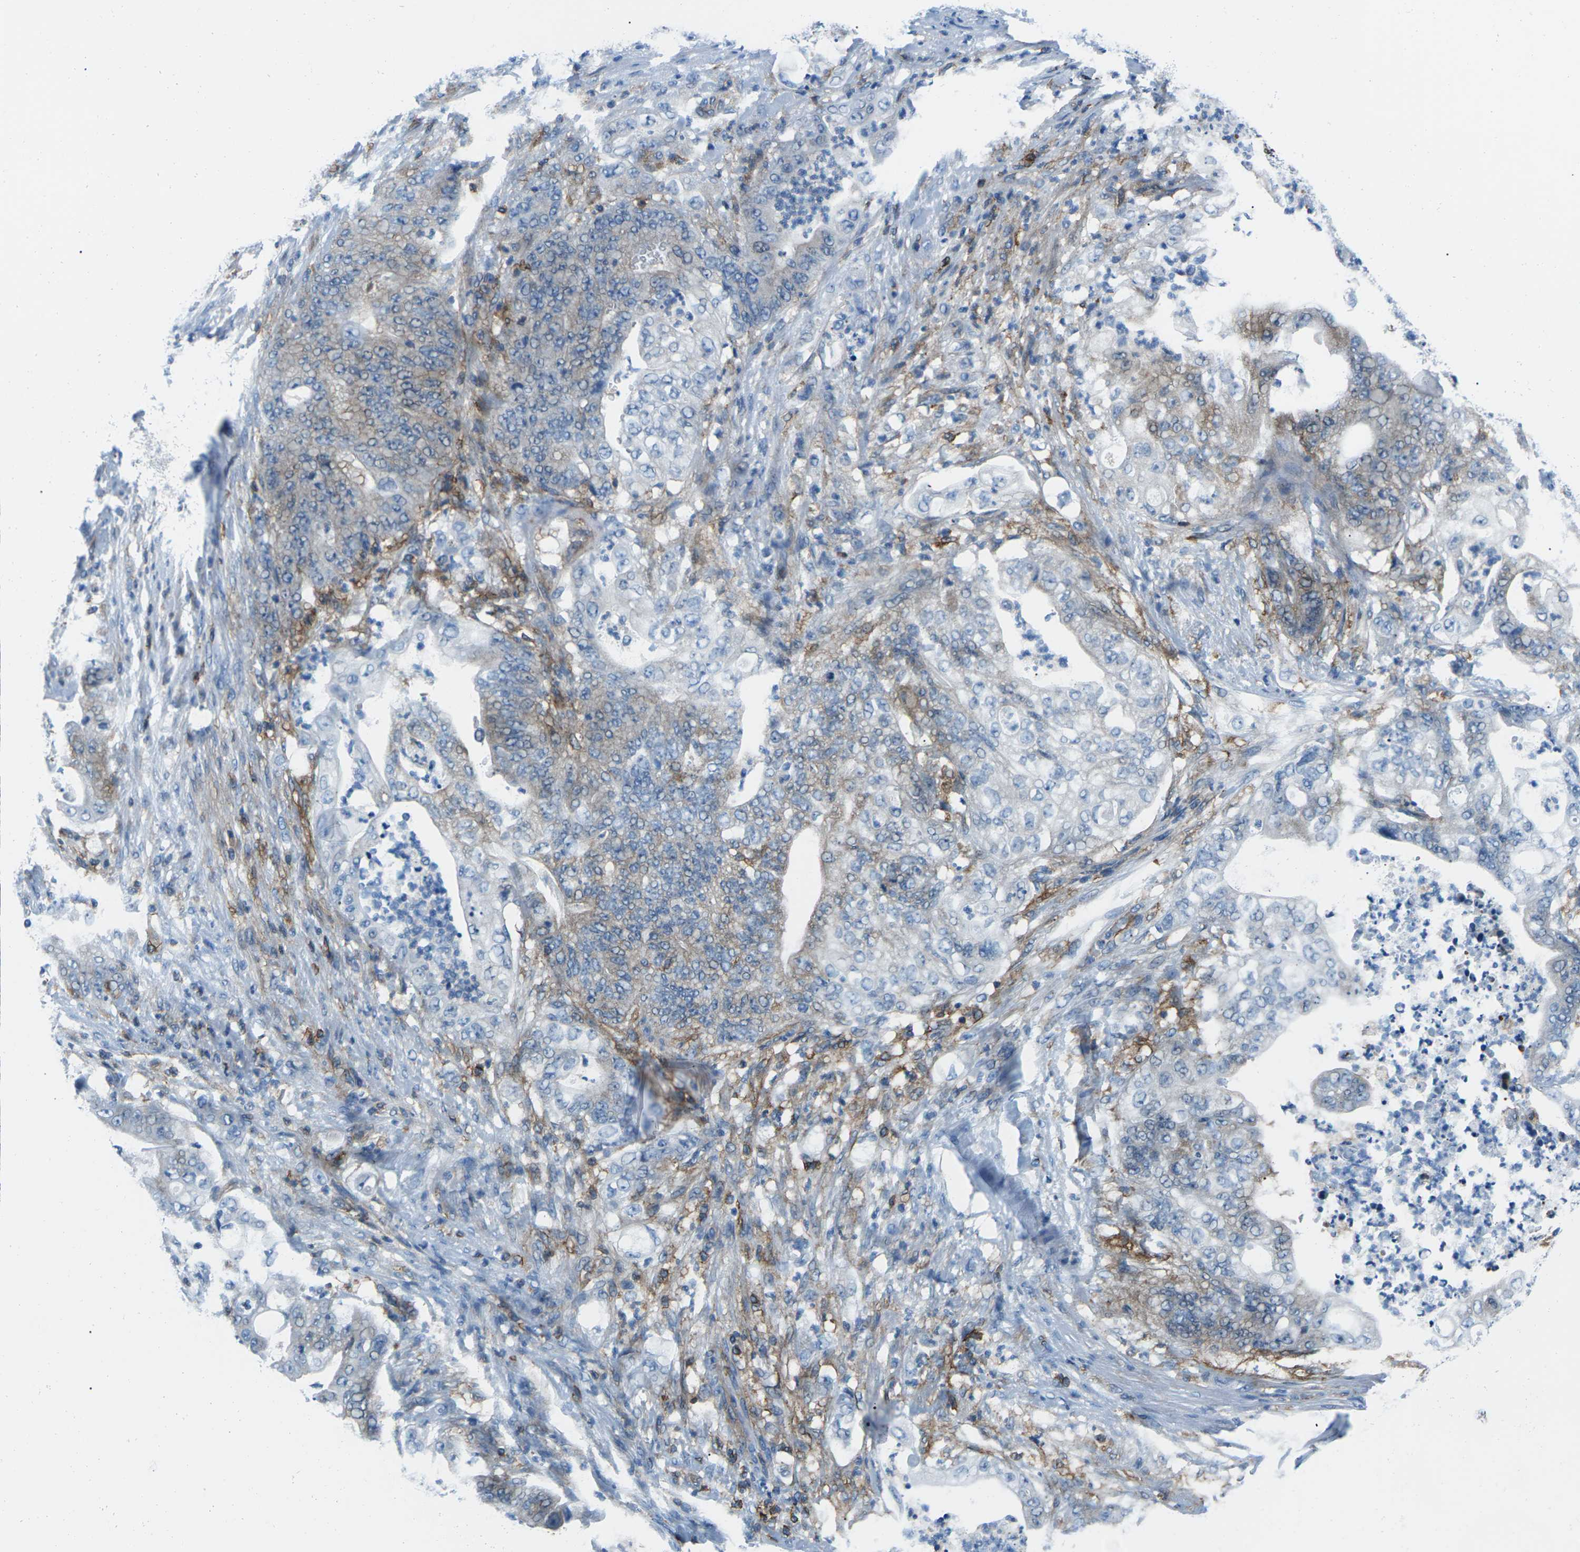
{"staining": {"intensity": "negative", "quantity": "none", "location": "none"}, "tissue": "stomach cancer", "cell_type": "Tumor cells", "image_type": "cancer", "snomed": [{"axis": "morphology", "description": "Adenocarcinoma, NOS"}, {"axis": "topography", "description": "Stomach"}], "caption": "DAB (3,3'-diaminobenzidine) immunohistochemical staining of stomach cancer (adenocarcinoma) exhibits no significant positivity in tumor cells. (DAB IHC visualized using brightfield microscopy, high magnification).", "gene": "SOCS4", "patient": {"sex": "female", "age": 73}}